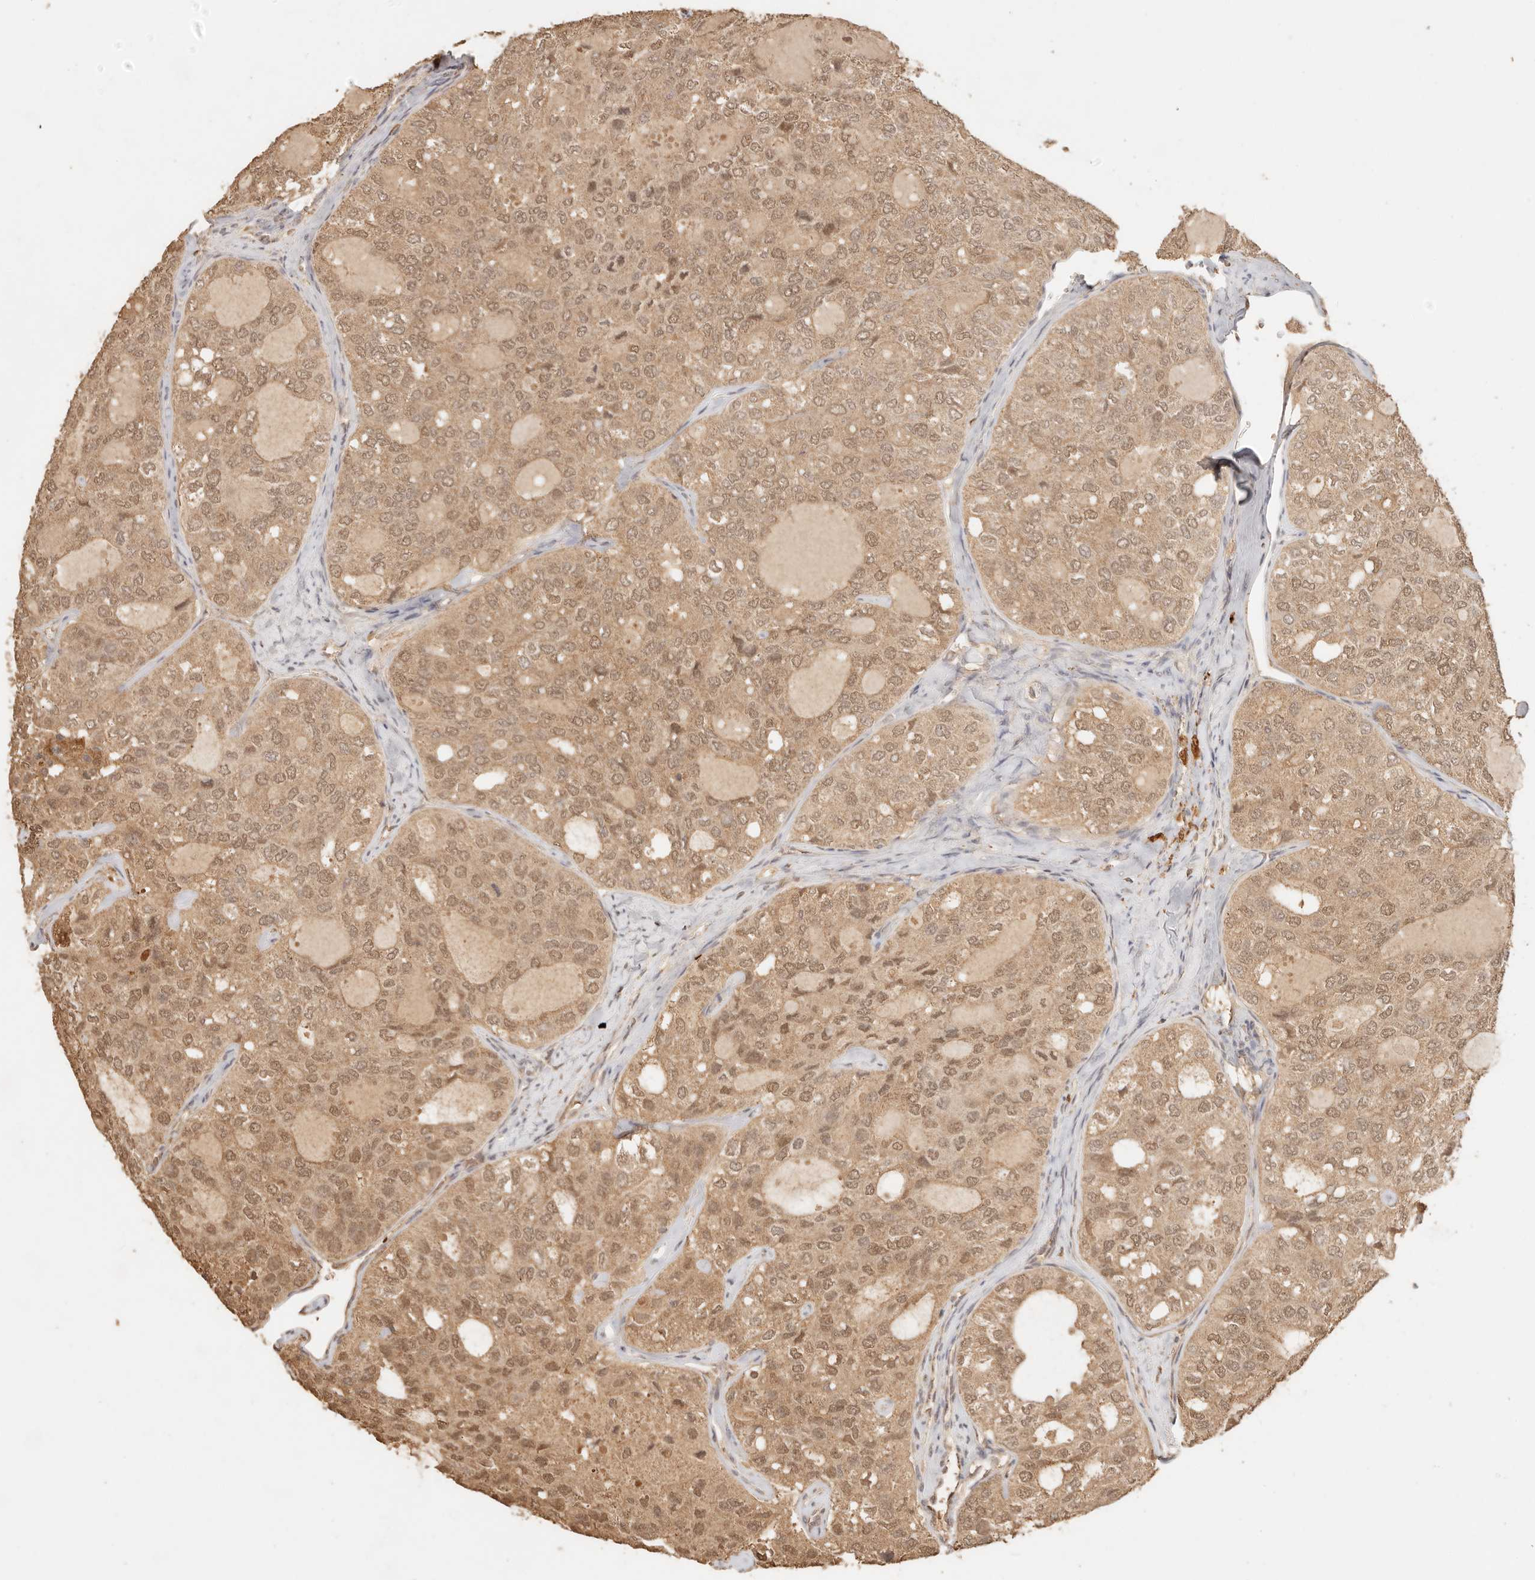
{"staining": {"intensity": "strong", "quantity": ">75%", "location": "cytoplasmic/membranous,nuclear"}, "tissue": "thyroid cancer", "cell_type": "Tumor cells", "image_type": "cancer", "snomed": [{"axis": "morphology", "description": "Follicular adenoma carcinoma, NOS"}, {"axis": "topography", "description": "Thyroid gland"}], "caption": "Brown immunohistochemical staining in thyroid cancer demonstrates strong cytoplasmic/membranous and nuclear staining in approximately >75% of tumor cells.", "gene": "INTS11", "patient": {"sex": "male", "age": 75}}